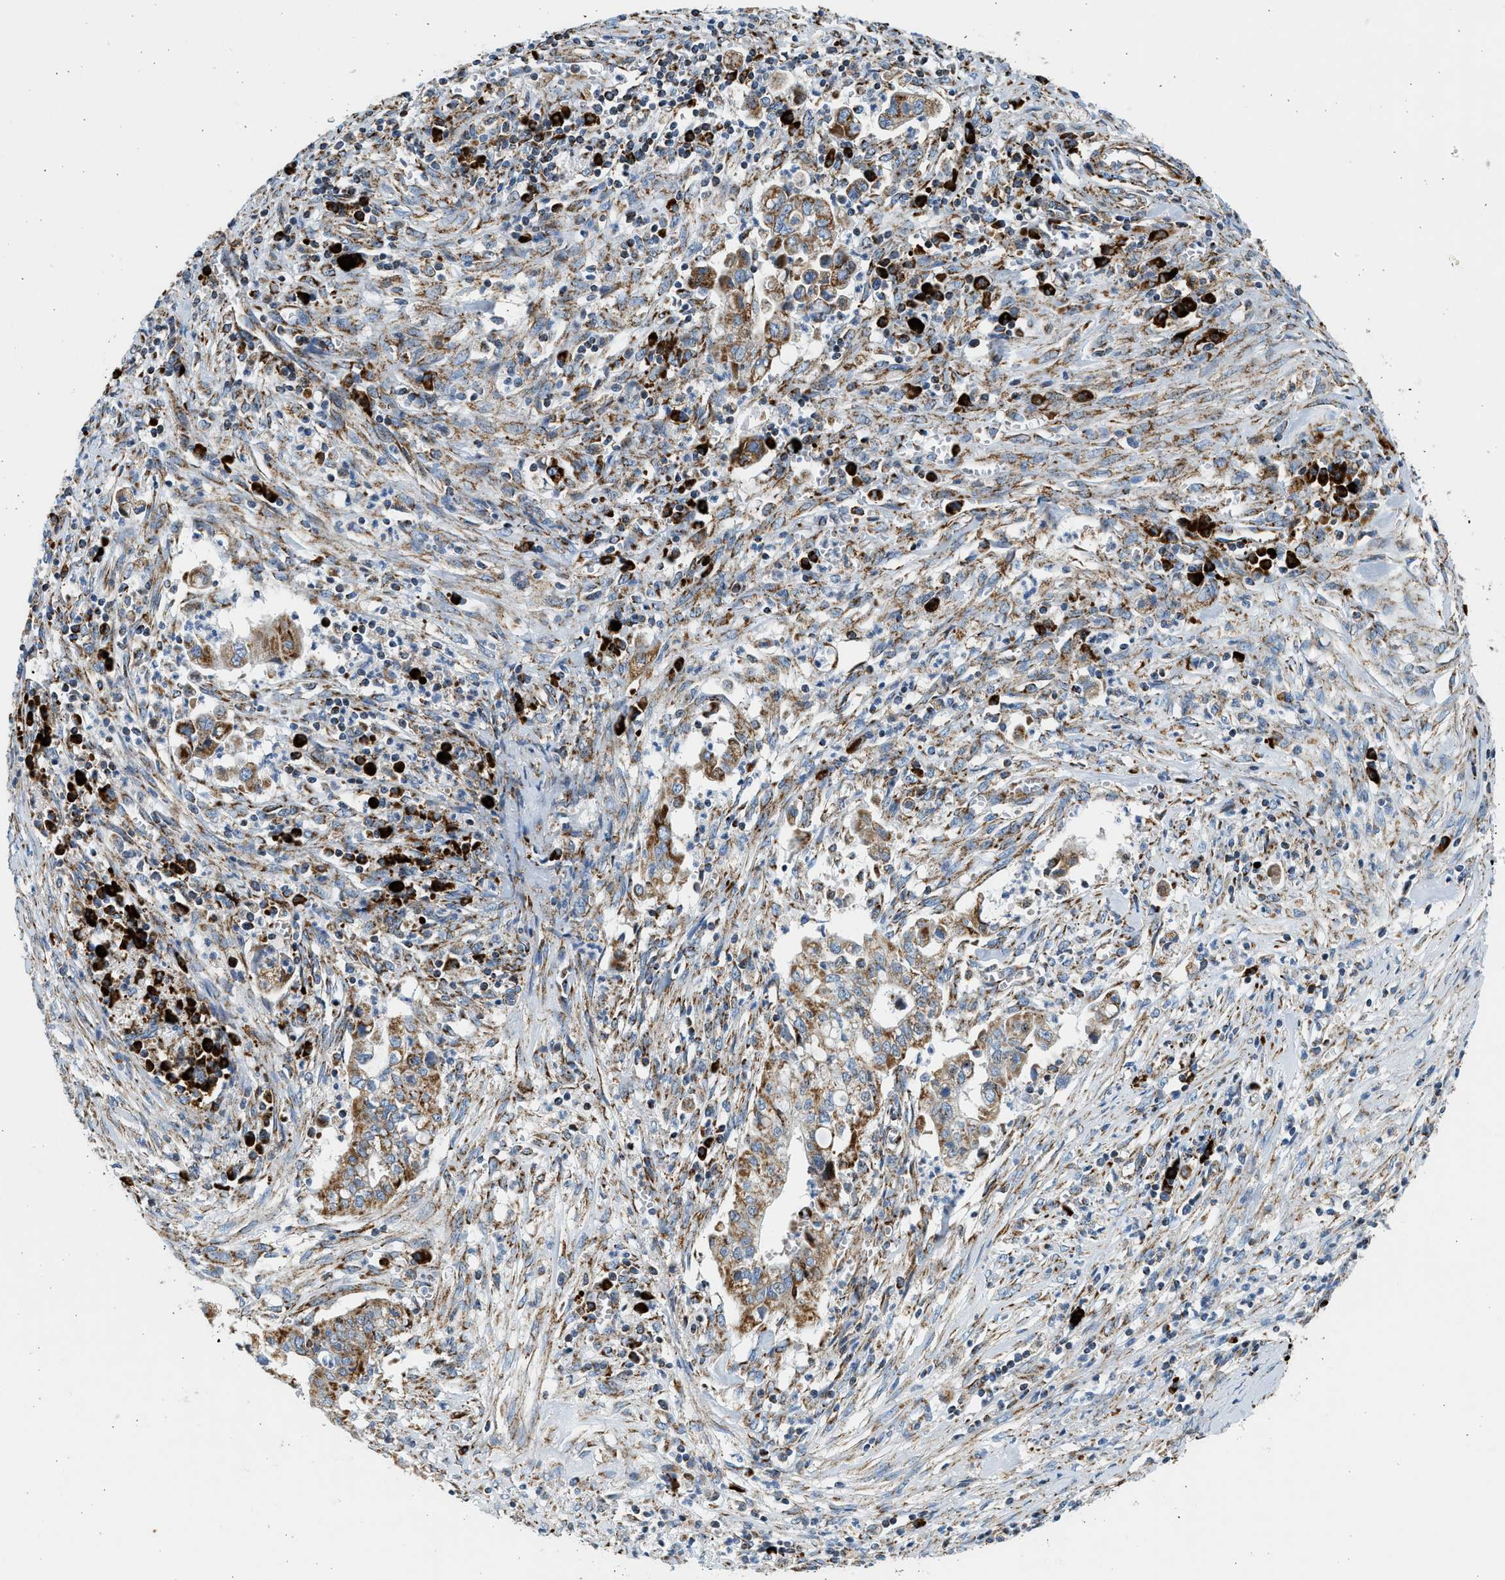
{"staining": {"intensity": "moderate", "quantity": ">75%", "location": "cytoplasmic/membranous"}, "tissue": "cervical cancer", "cell_type": "Tumor cells", "image_type": "cancer", "snomed": [{"axis": "morphology", "description": "Adenocarcinoma, NOS"}, {"axis": "topography", "description": "Cervix"}], "caption": "Tumor cells demonstrate moderate cytoplasmic/membranous staining in approximately >75% of cells in cervical cancer.", "gene": "KCNMB3", "patient": {"sex": "female", "age": 44}}